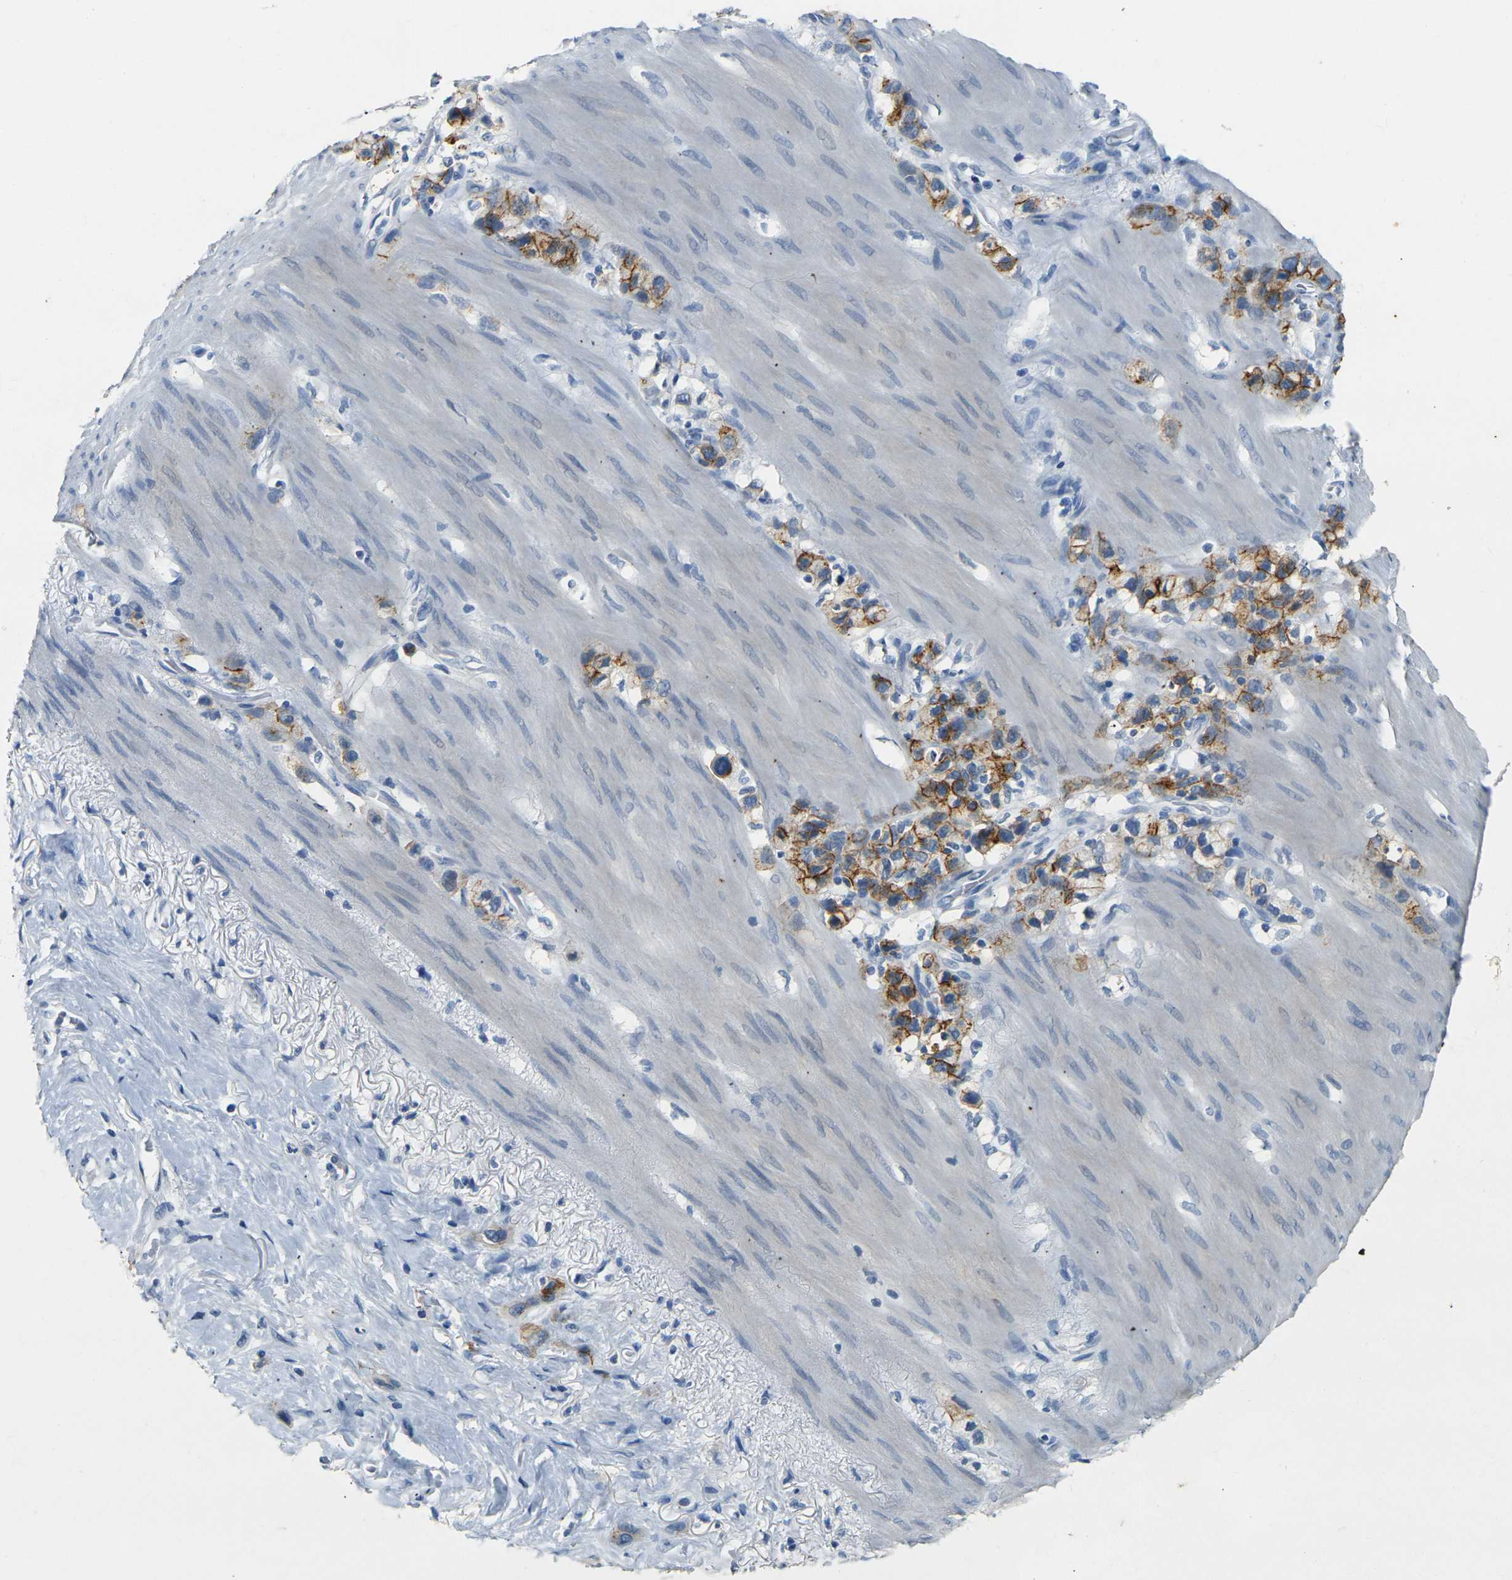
{"staining": {"intensity": "moderate", "quantity": ">75%", "location": "cytoplasmic/membranous"}, "tissue": "stomach cancer", "cell_type": "Tumor cells", "image_type": "cancer", "snomed": [{"axis": "morphology", "description": "Normal tissue, NOS"}, {"axis": "morphology", "description": "Adenocarcinoma, NOS"}, {"axis": "morphology", "description": "Adenocarcinoma, High grade"}, {"axis": "topography", "description": "Stomach, upper"}, {"axis": "topography", "description": "Stomach"}], "caption": "Stomach cancer (adenocarcinoma) stained with DAB (3,3'-diaminobenzidine) IHC reveals medium levels of moderate cytoplasmic/membranous staining in approximately >75% of tumor cells. (DAB IHC with brightfield microscopy, high magnification).", "gene": "CLDN7", "patient": {"sex": "female", "age": 65}}